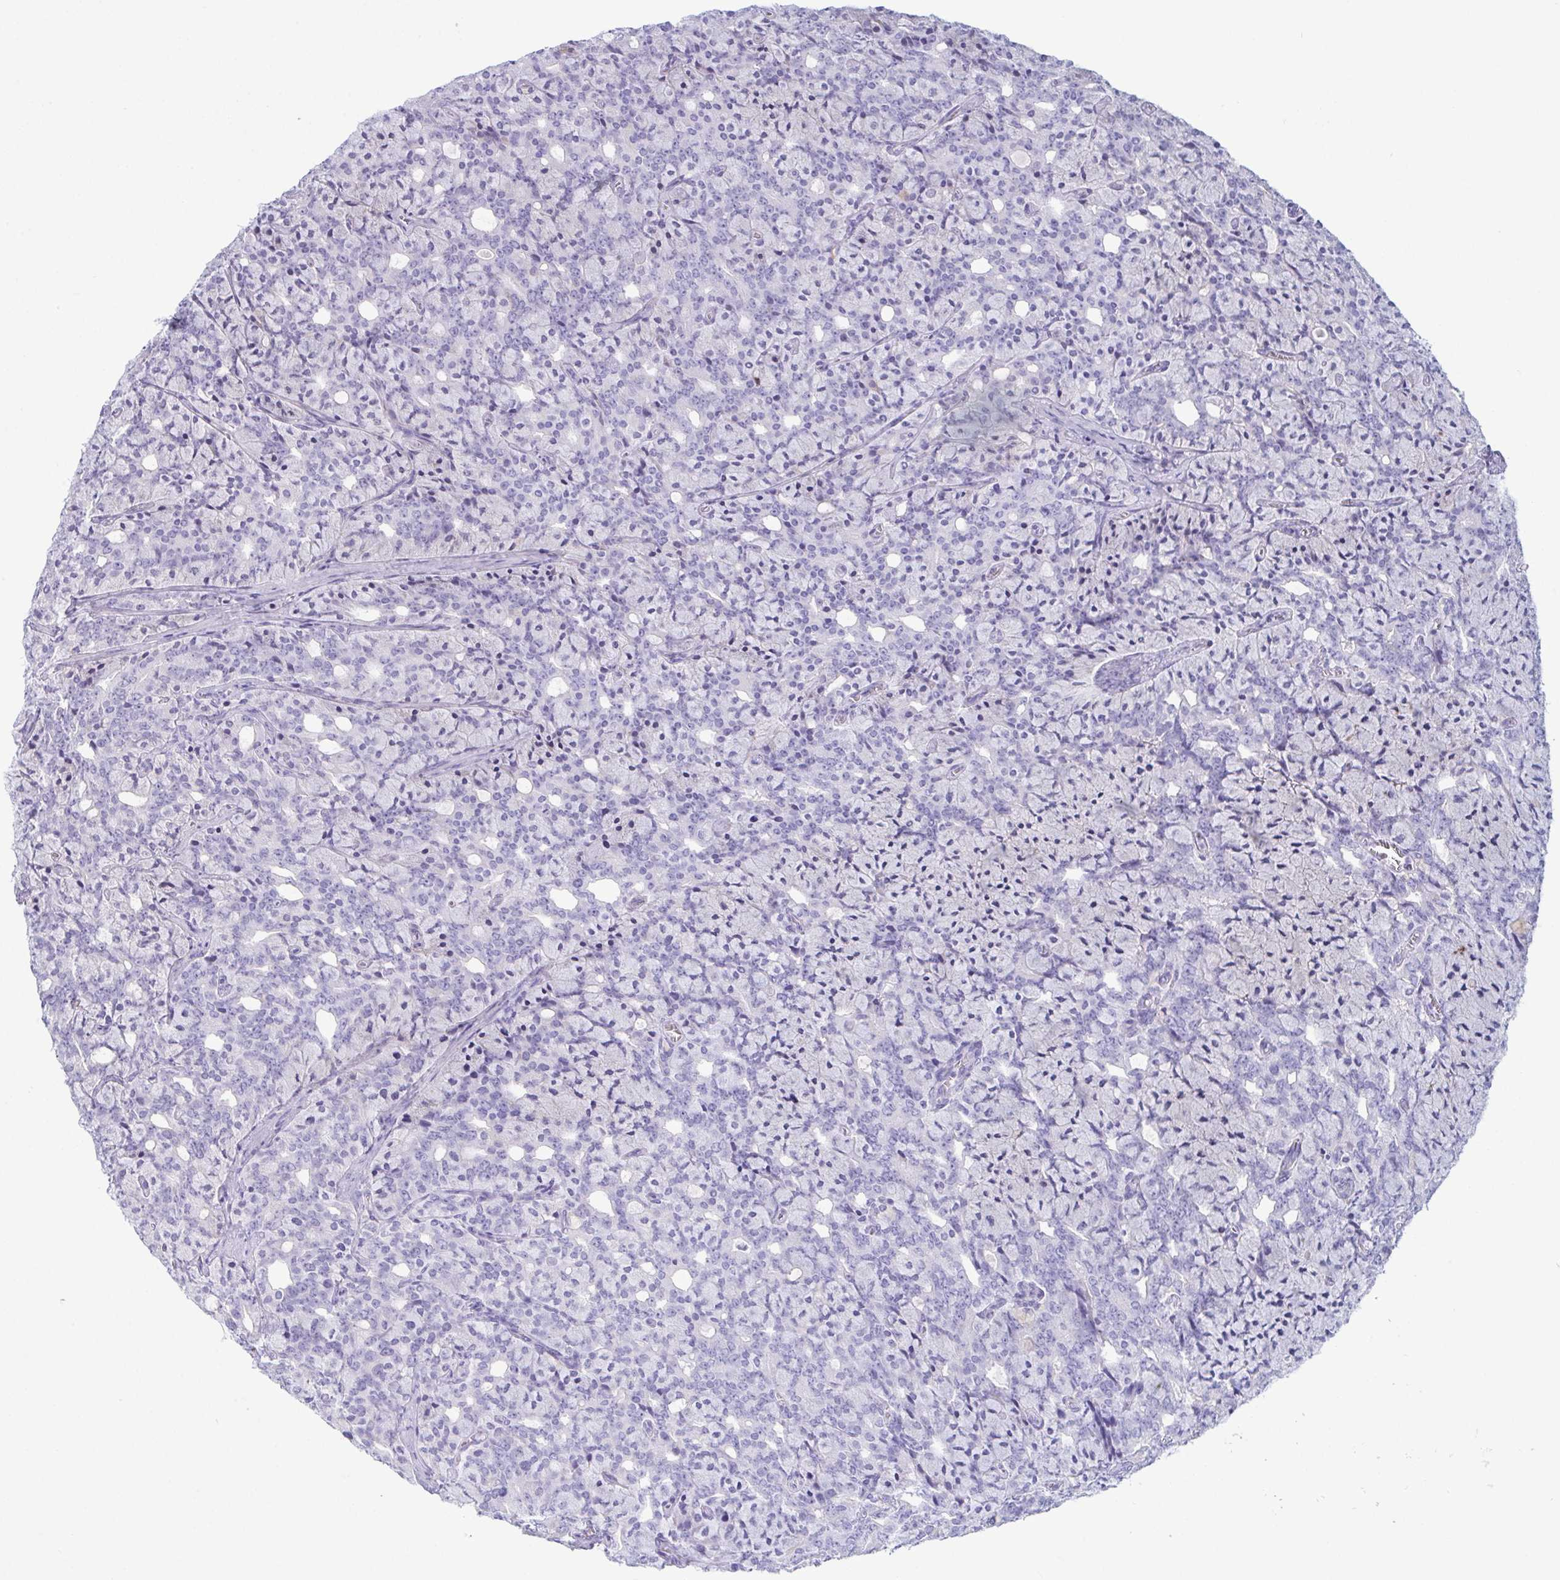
{"staining": {"intensity": "negative", "quantity": "none", "location": "none"}, "tissue": "prostate cancer", "cell_type": "Tumor cells", "image_type": "cancer", "snomed": [{"axis": "morphology", "description": "Adenocarcinoma, High grade"}, {"axis": "topography", "description": "Prostate"}], "caption": "The immunohistochemistry histopathology image has no significant staining in tumor cells of high-grade adenocarcinoma (prostate) tissue.", "gene": "TEX19", "patient": {"sex": "male", "age": 84}}